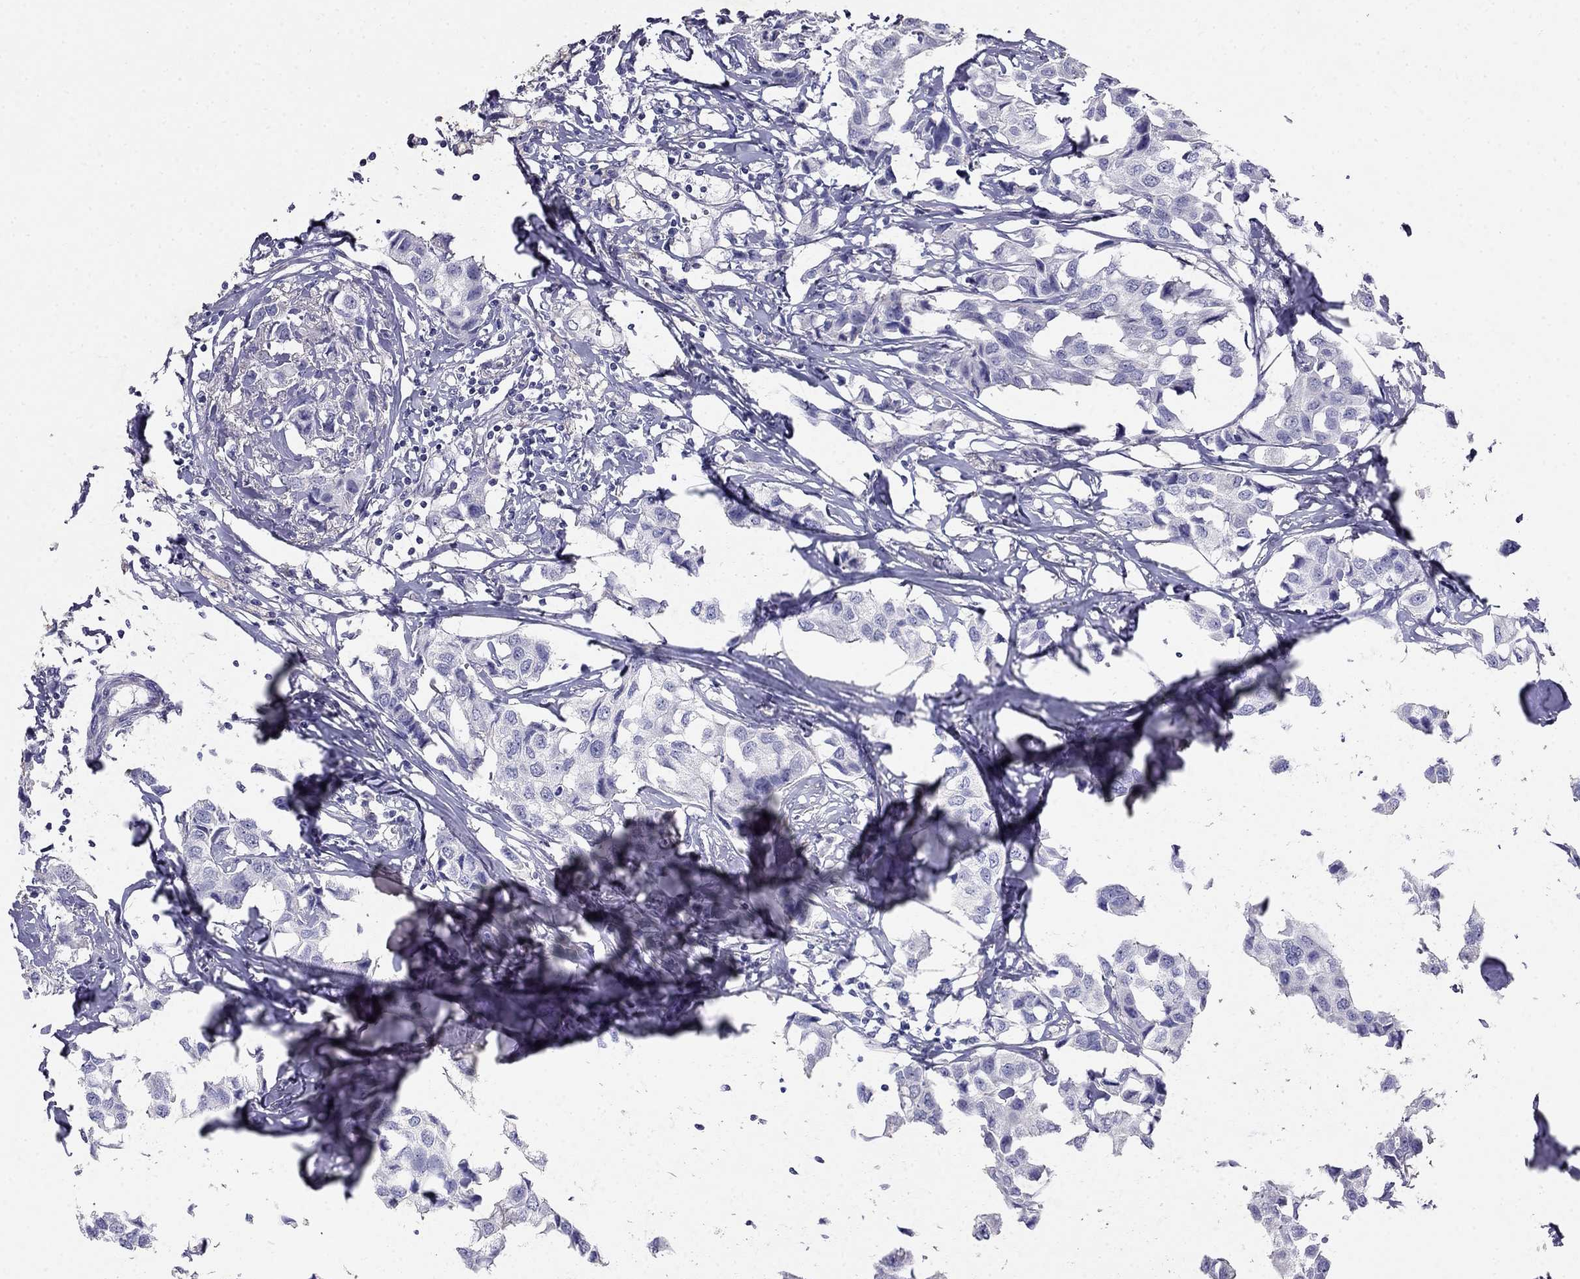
{"staining": {"intensity": "negative", "quantity": "none", "location": "none"}, "tissue": "breast cancer", "cell_type": "Tumor cells", "image_type": "cancer", "snomed": [{"axis": "morphology", "description": "Duct carcinoma"}, {"axis": "topography", "description": "Breast"}], "caption": "A micrograph of breast intraductal carcinoma stained for a protein demonstrates no brown staining in tumor cells.", "gene": "LY6H", "patient": {"sex": "female", "age": 80}}